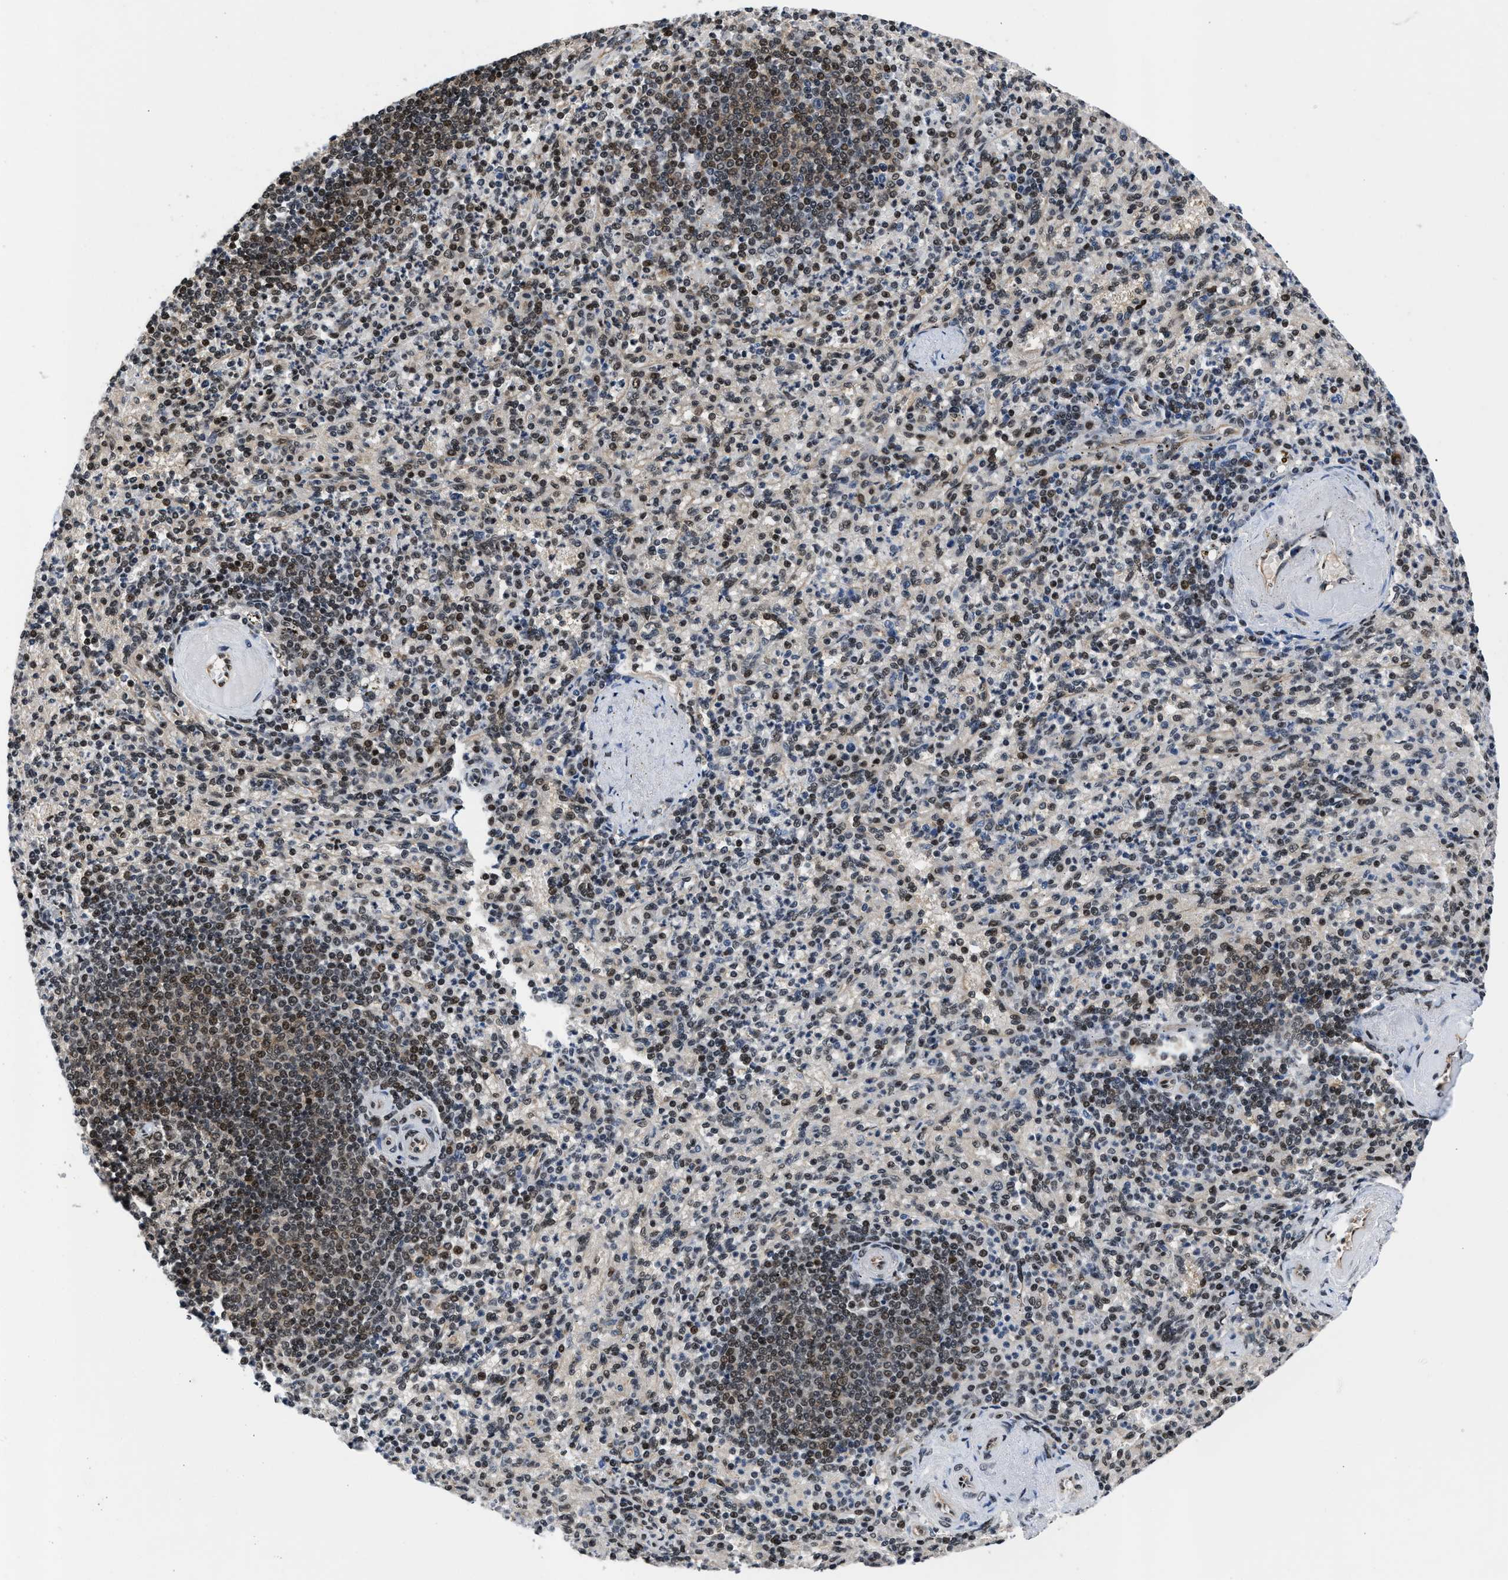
{"staining": {"intensity": "moderate", "quantity": "25%-75%", "location": "nuclear"}, "tissue": "spleen", "cell_type": "Cells in red pulp", "image_type": "normal", "snomed": [{"axis": "morphology", "description": "Normal tissue, NOS"}, {"axis": "topography", "description": "Spleen"}], "caption": "Immunohistochemical staining of normal human spleen reveals moderate nuclear protein expression in approximately 25%-75% of cells in red pulp. (DAB = brown stain, brightfield microscopy at high magnification).", "gene": "SAFB", "patient": {"sex": "female", "age": 74}}